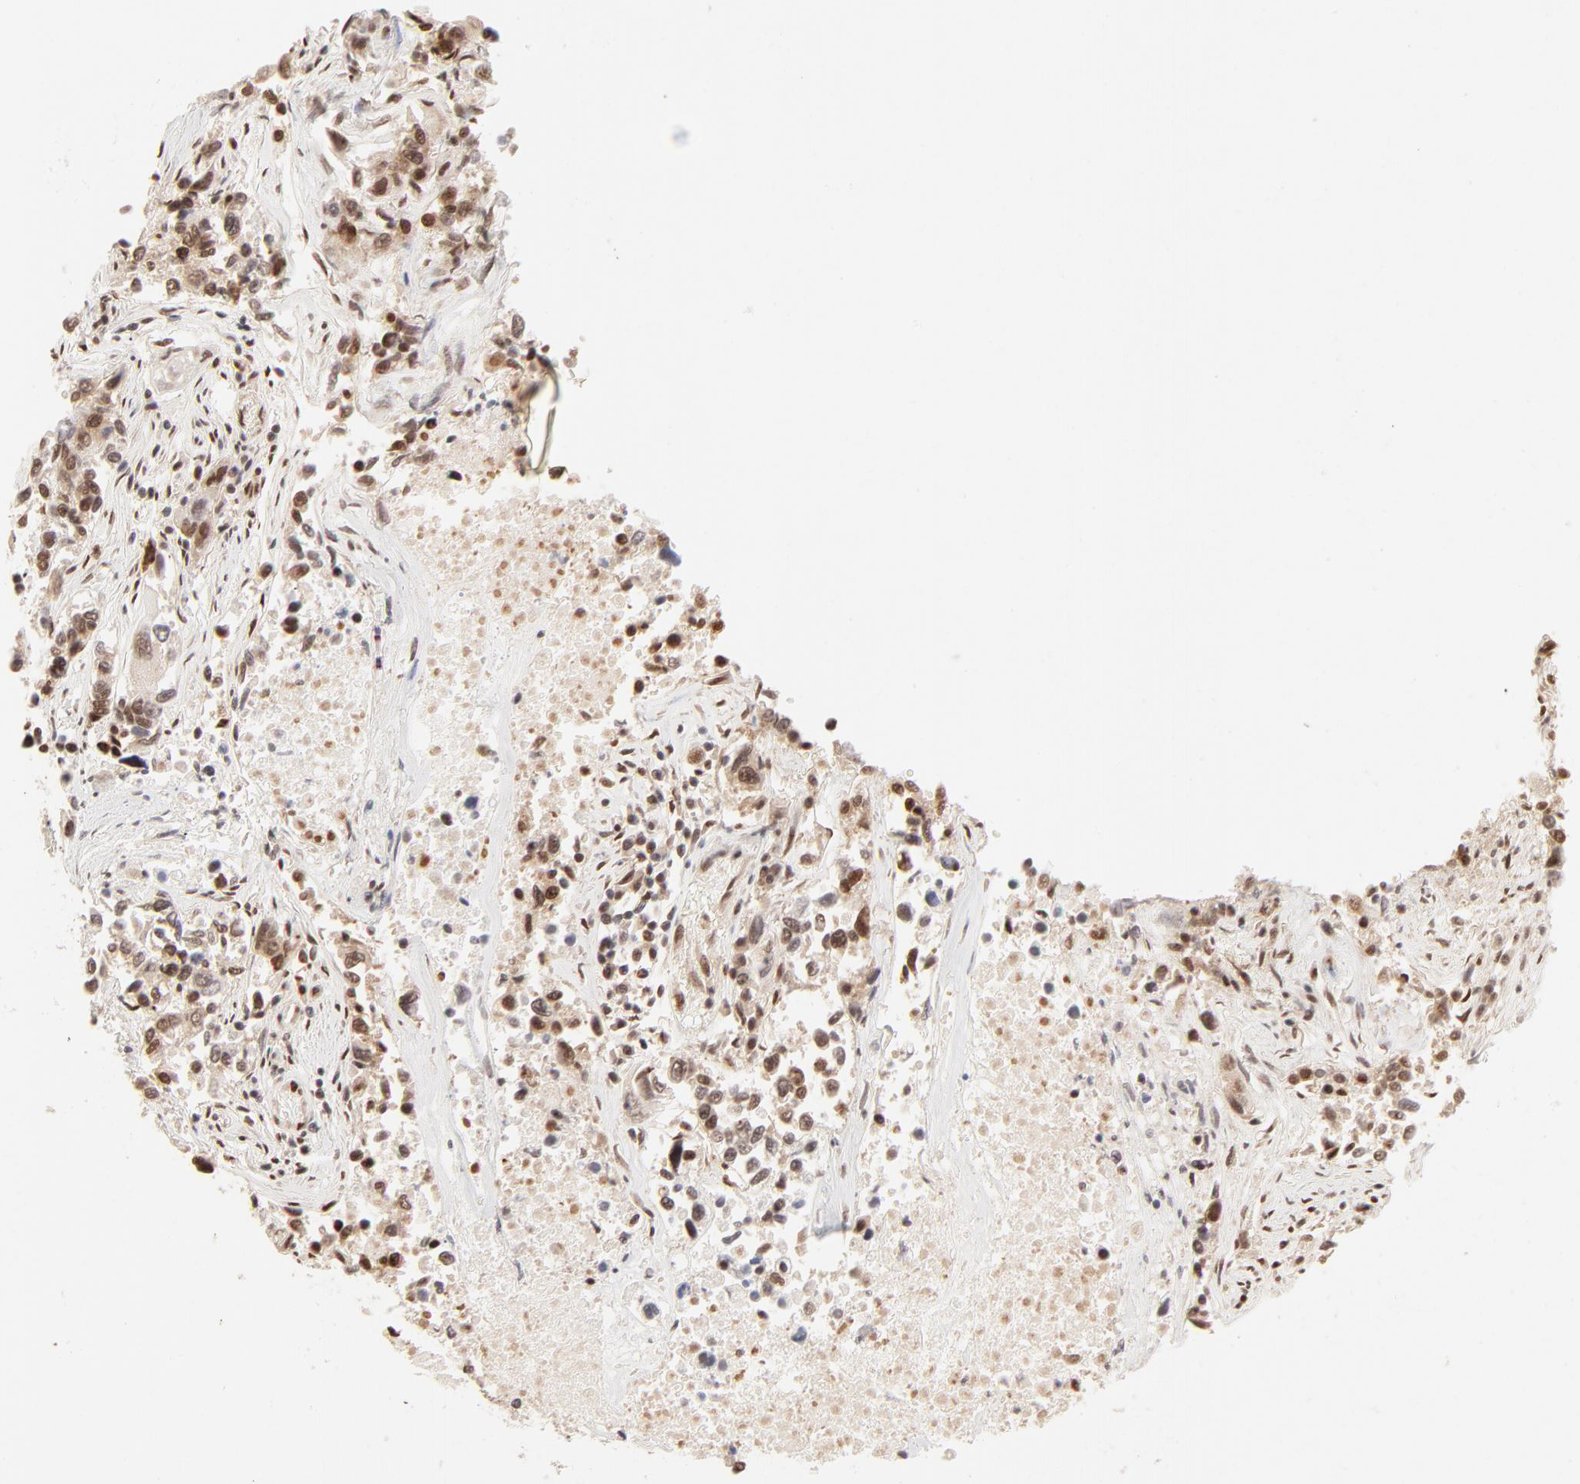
{"staining": {"intensity": "strong", "quantity": ">75%", "location": "nuclear"}, "tissue": "lung cancer", "cell_type": "Tumor cells", "image_type": "cancer", "snomed": [{"axis": "morphology", "description": "Adenocarcinoma, NOS"}, {"axis": "topography", "description": "Lung"}], "caption": "This image demonstrates lung cancer stained with IHC to label a protein in brown. The nuclear of tumor cells show strong positivity for the protein. Nuclei are counter-stained blue.", "gene": "TARDBP", "patient": {"sex": "male", "age": 84}}